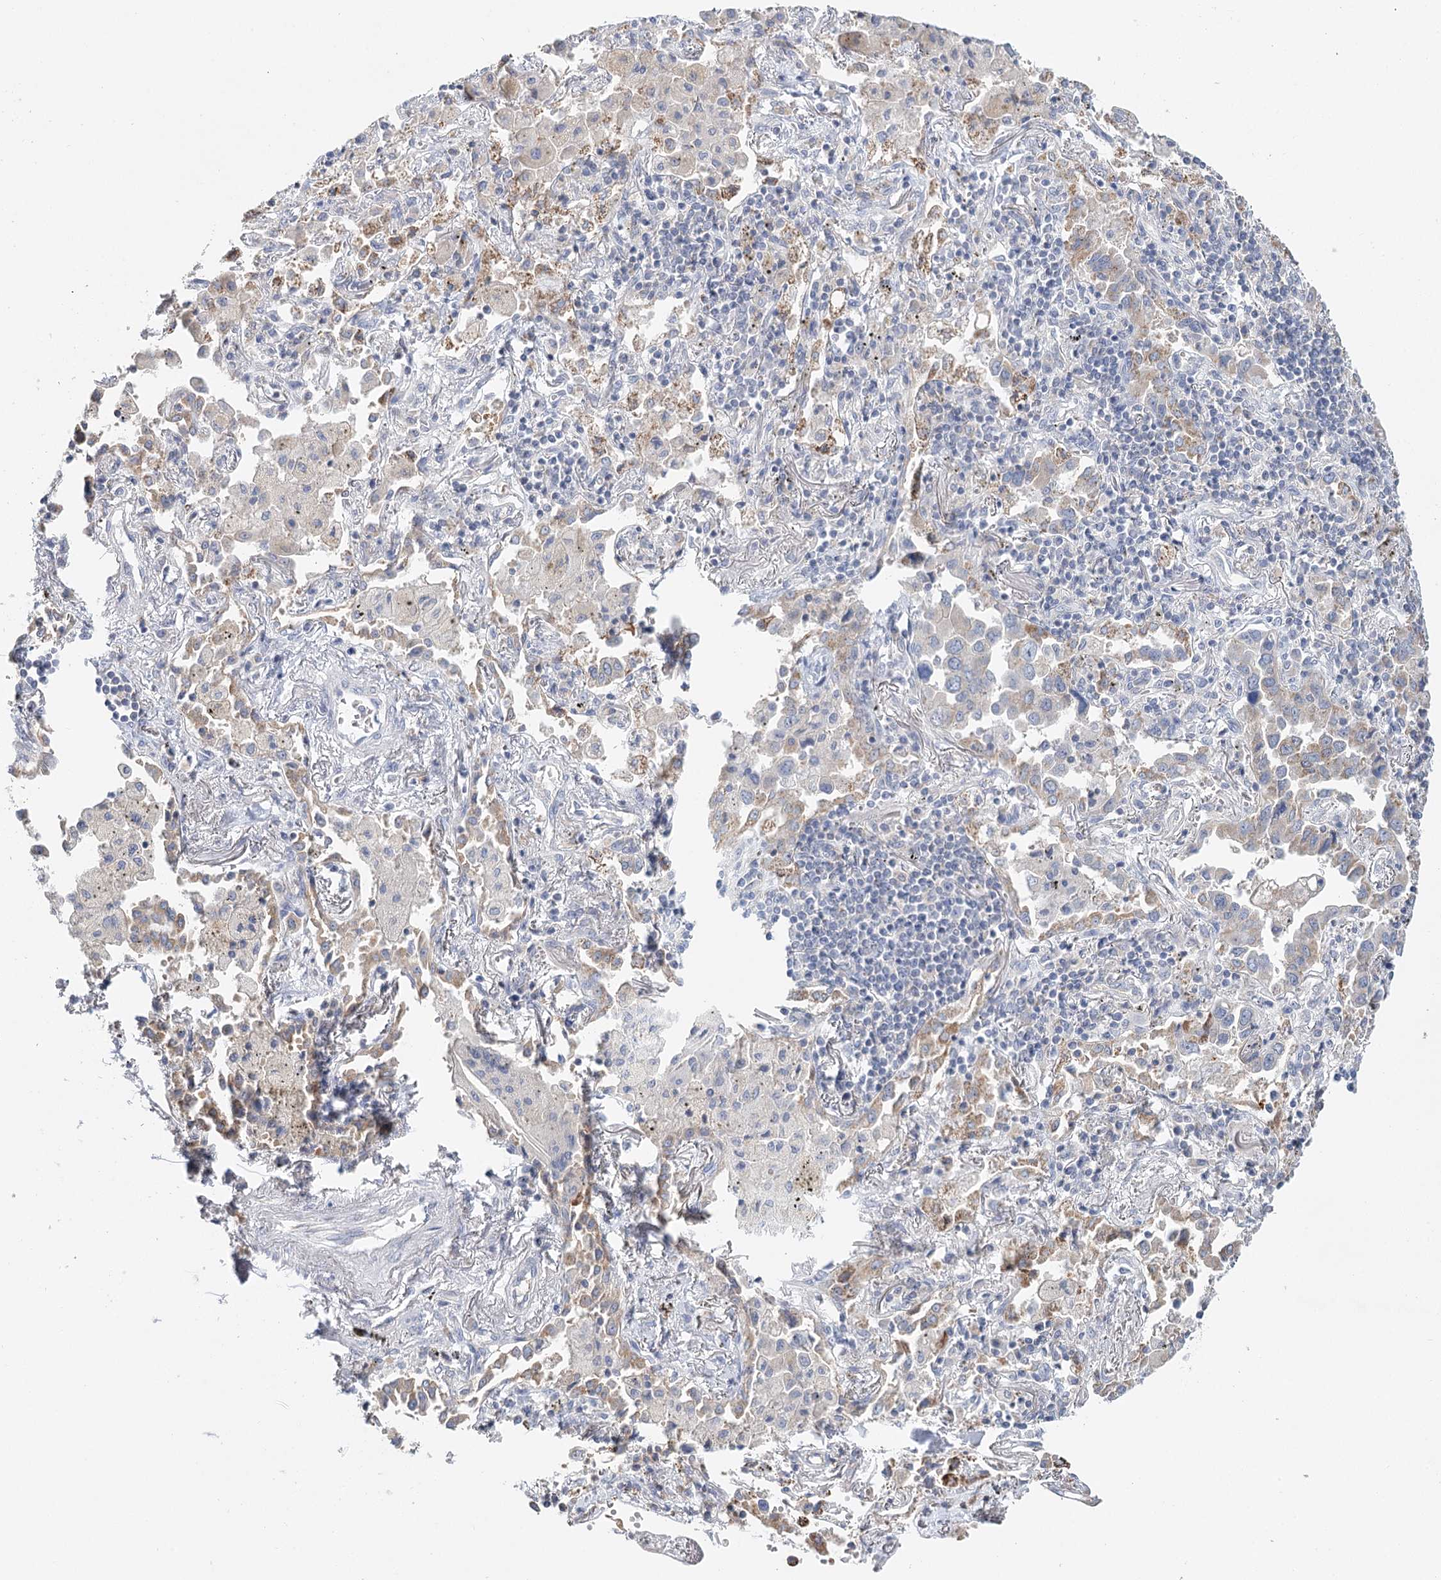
{"staining": {"intensity": "weak", "quantity": ">75%", "location": "cytoplasmic/membranous"}, "tissue": "lung cancer", "cell_type": "Tumor cells", "image_type": "cancer", "snomed": [{"axis": "morphology", "description": "Adenocarcinoma, NOS"}, {"axis": "topography", "description": "Lung"}], "caption": "Immunohistochemical staining of lung cancer (adenocarcinoma) demonstrates weak cytoplasmic/membranous protein staining in about >75% of tumor cells. (Stains: DAB (3,3'-diaminobenzidine) in brown, nuclei in blue, Microscopy: brightfield microscopy at high magnification).", "gene": "ARHGAP44", "patient": {"sex": "male", "age": 67}}